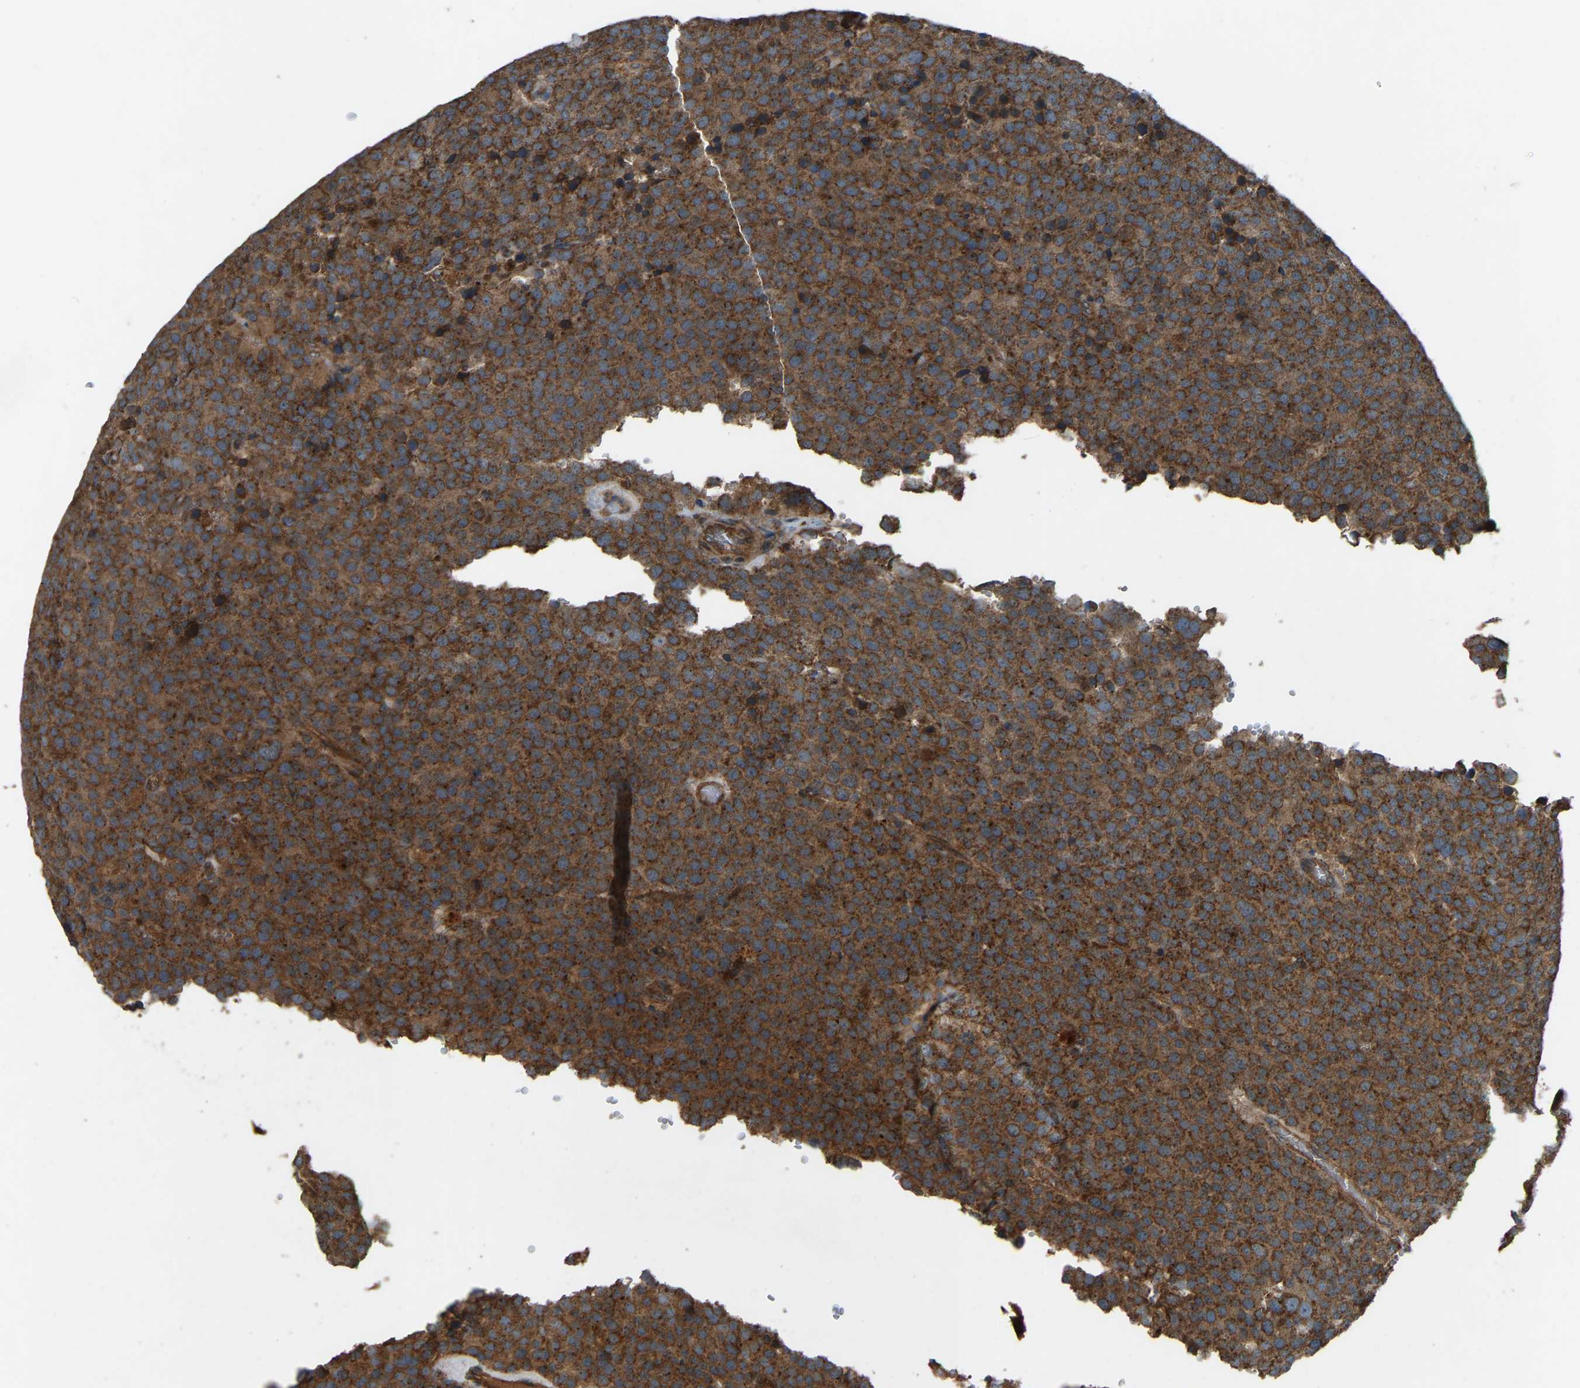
{"staining": {"intensity": "strong", "quantity": ">75%", "location": "cytoplasmic/membranous"}, "tissue": "testis cancer", "cell_type": "Tumor cells", "image_type": "cancer", "snomed": [{"axis": "morphology", "description": "Normal tissue, NOS"}, {"axis": "morphology", "description": "Seminoma, NOS"}, {"axis": "topography", "description": "Testis"}], "caption": "An immunohistochemistry (IHC) photomicrograph of neoplastic tissue is shown. Protein staining in brown labels strong cytoplasmic/membranous positivity in seminoma (testis) within tumor cells. (DAB IHC, brown staining for protein, blue staining for nuclei).", "gene": "SAMD9L", "patient": {"sex": "male", "age": 71}}